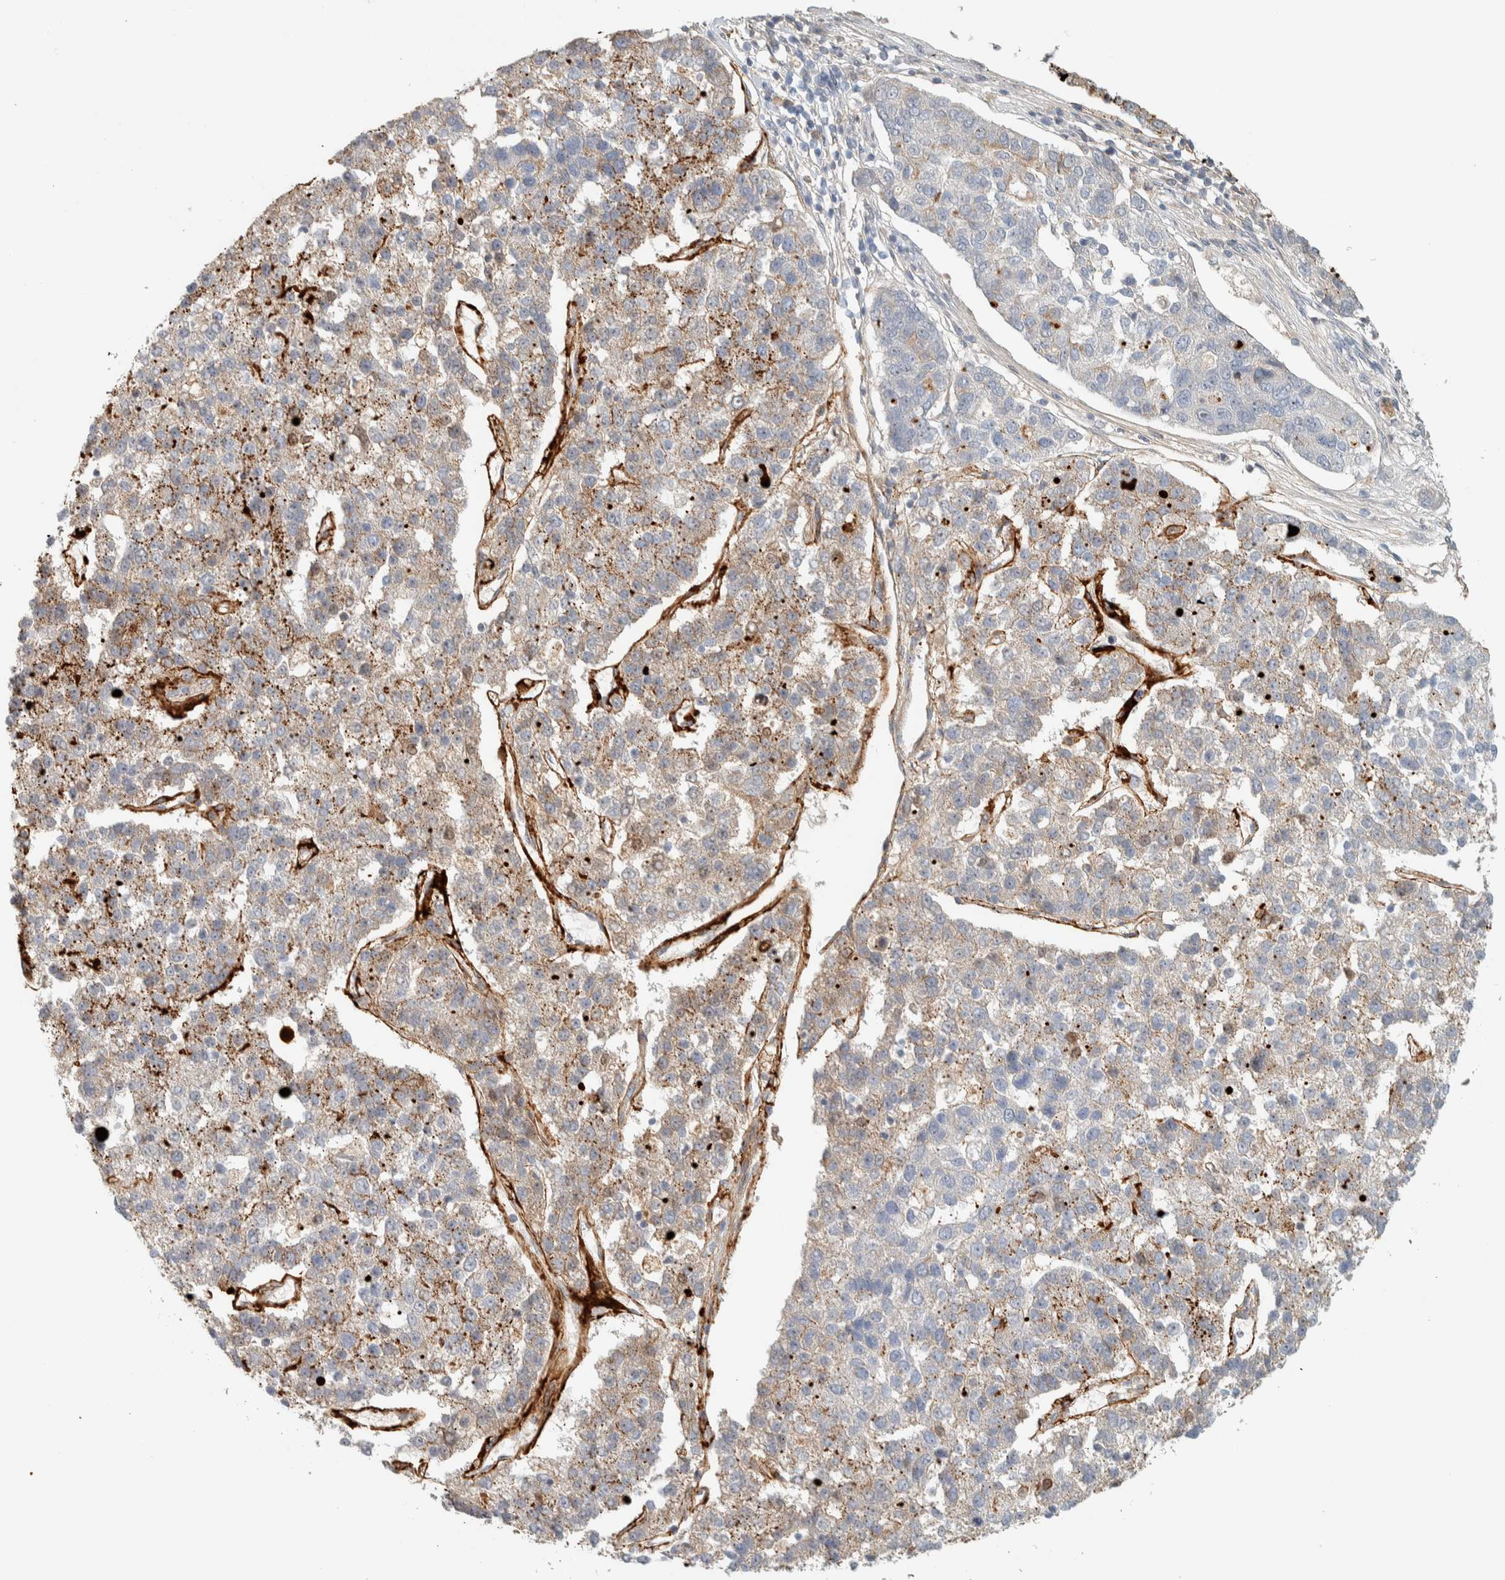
{"staining": {"intensity": "weak", "quantity": "25%-75%", "location": "cytoplasmic/membranous"}, "tissue": "pancreatic cancer", "cell_type": "Tumor cells", "image_type": "cancer", "snomed": [{"axis": "morphology", "description": "Adenocarcinoma, NOS"}, {"axis": "topography", "description": "Pancreas"}], "caption": "Pancreatic cancer (adenocarcinoma) stained with a brown dye demonstrates weak cytoplasmic/membranous positive expression in about 25%-75% of tumor cells.", "gene": "PDE7B", "patient": {"sex": "female", "age": 61}}